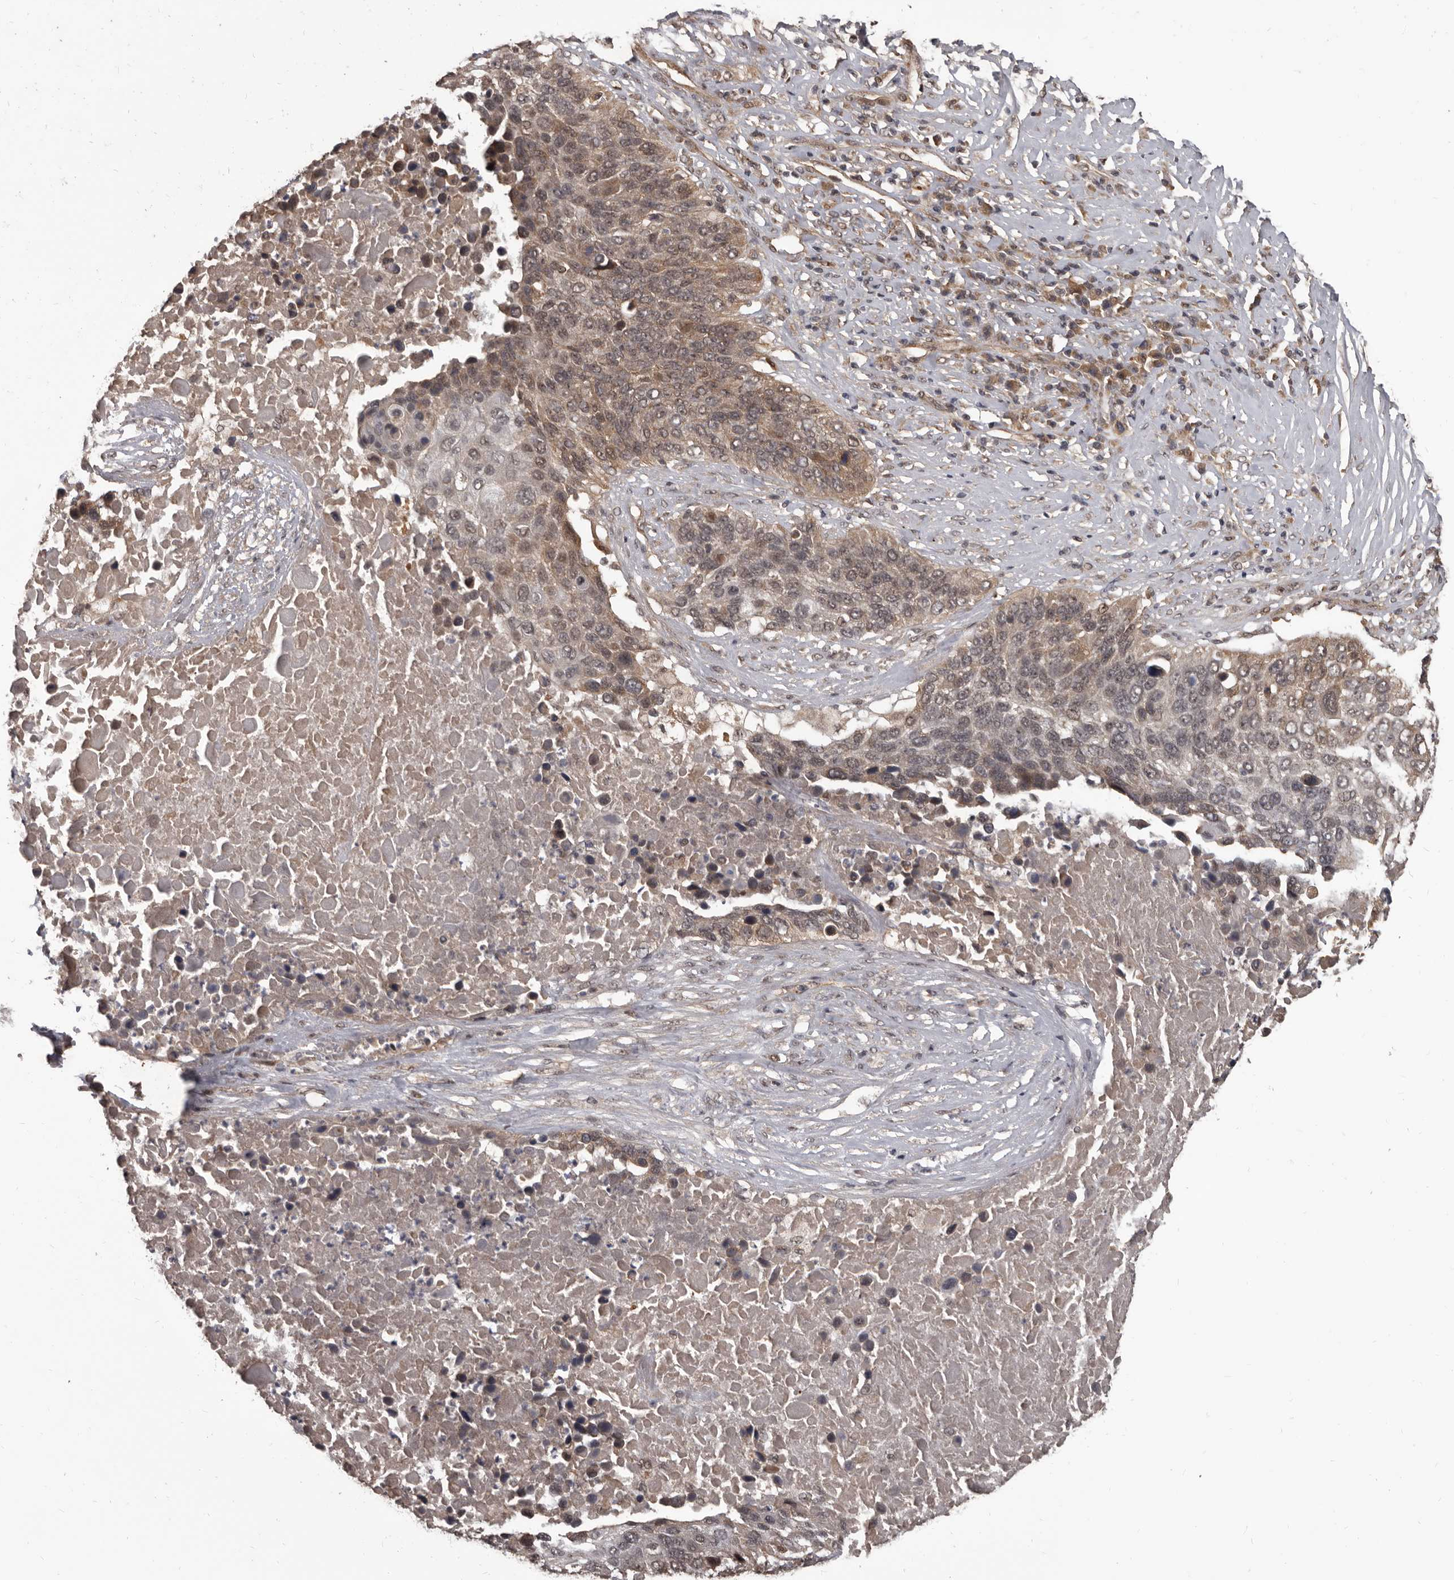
{"staining": {"intensity": "weak", "quantity": ">75%", "location": "cytoplasmic/membranous,nuclear"}, "tissue": "lung cancer", "cell_type": "Tumor cells", "image_type": "cancer", "snomed": [{"axis": "morphology", "description": "Squamous cell carcinoma, NOS"}, {"axis": "topography", "description": "Lung"}], "caption": "A histopathology image of lung cancer stained for a protein shows weak cytoplasmic/membranous and nuclear brown staining in tumor cells. The staining is performed using DAB (3,3'-diaminobenzidine) brown chromogen to label protein expression. The nuclei are counter-stained blue using hematoxylin.", "gene": "AHR", "patient": {"sex": "male", "age": 66}}